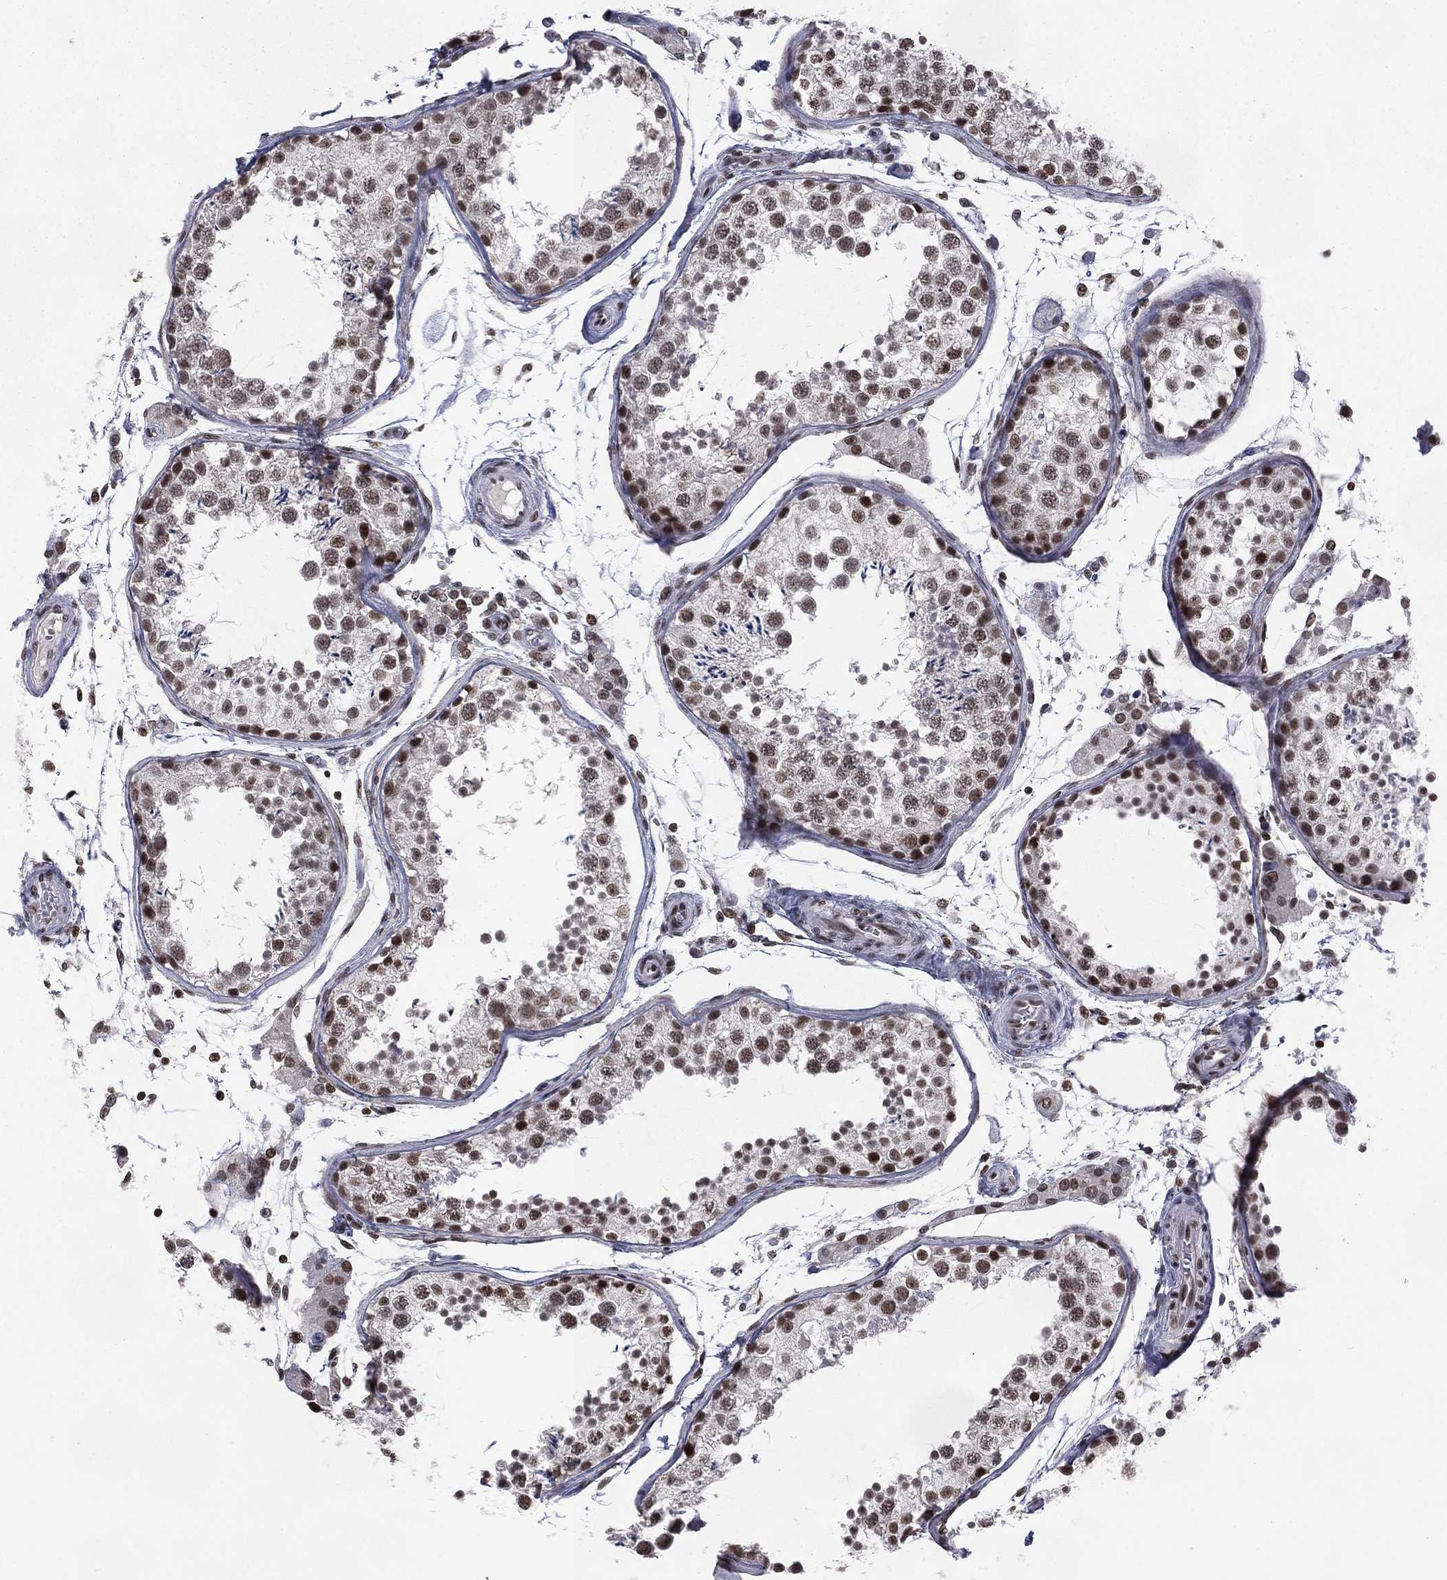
{"staining": {"intensity": "strong", "quantity": "25%-75%", "location": "nuclear"}, "tissue": "testis", "cell_type": "Cells in seminiferous ducts", "image_type": "normal", "snomed": [{"axis": "morphology", "description": "Normal tissue, NOS"}, {"axis": "topography", "description": "Testis"}], "caption": "The histopathology image displays staining of unremarkable testis, revealing strong nuclear protein expression (brown color) within cells in seminiferous ducts. The protein is shown in brown color, while the nuclei are stained blue.", "gene": "RFX7", "patient": {"sex": "male", "age": 29}}